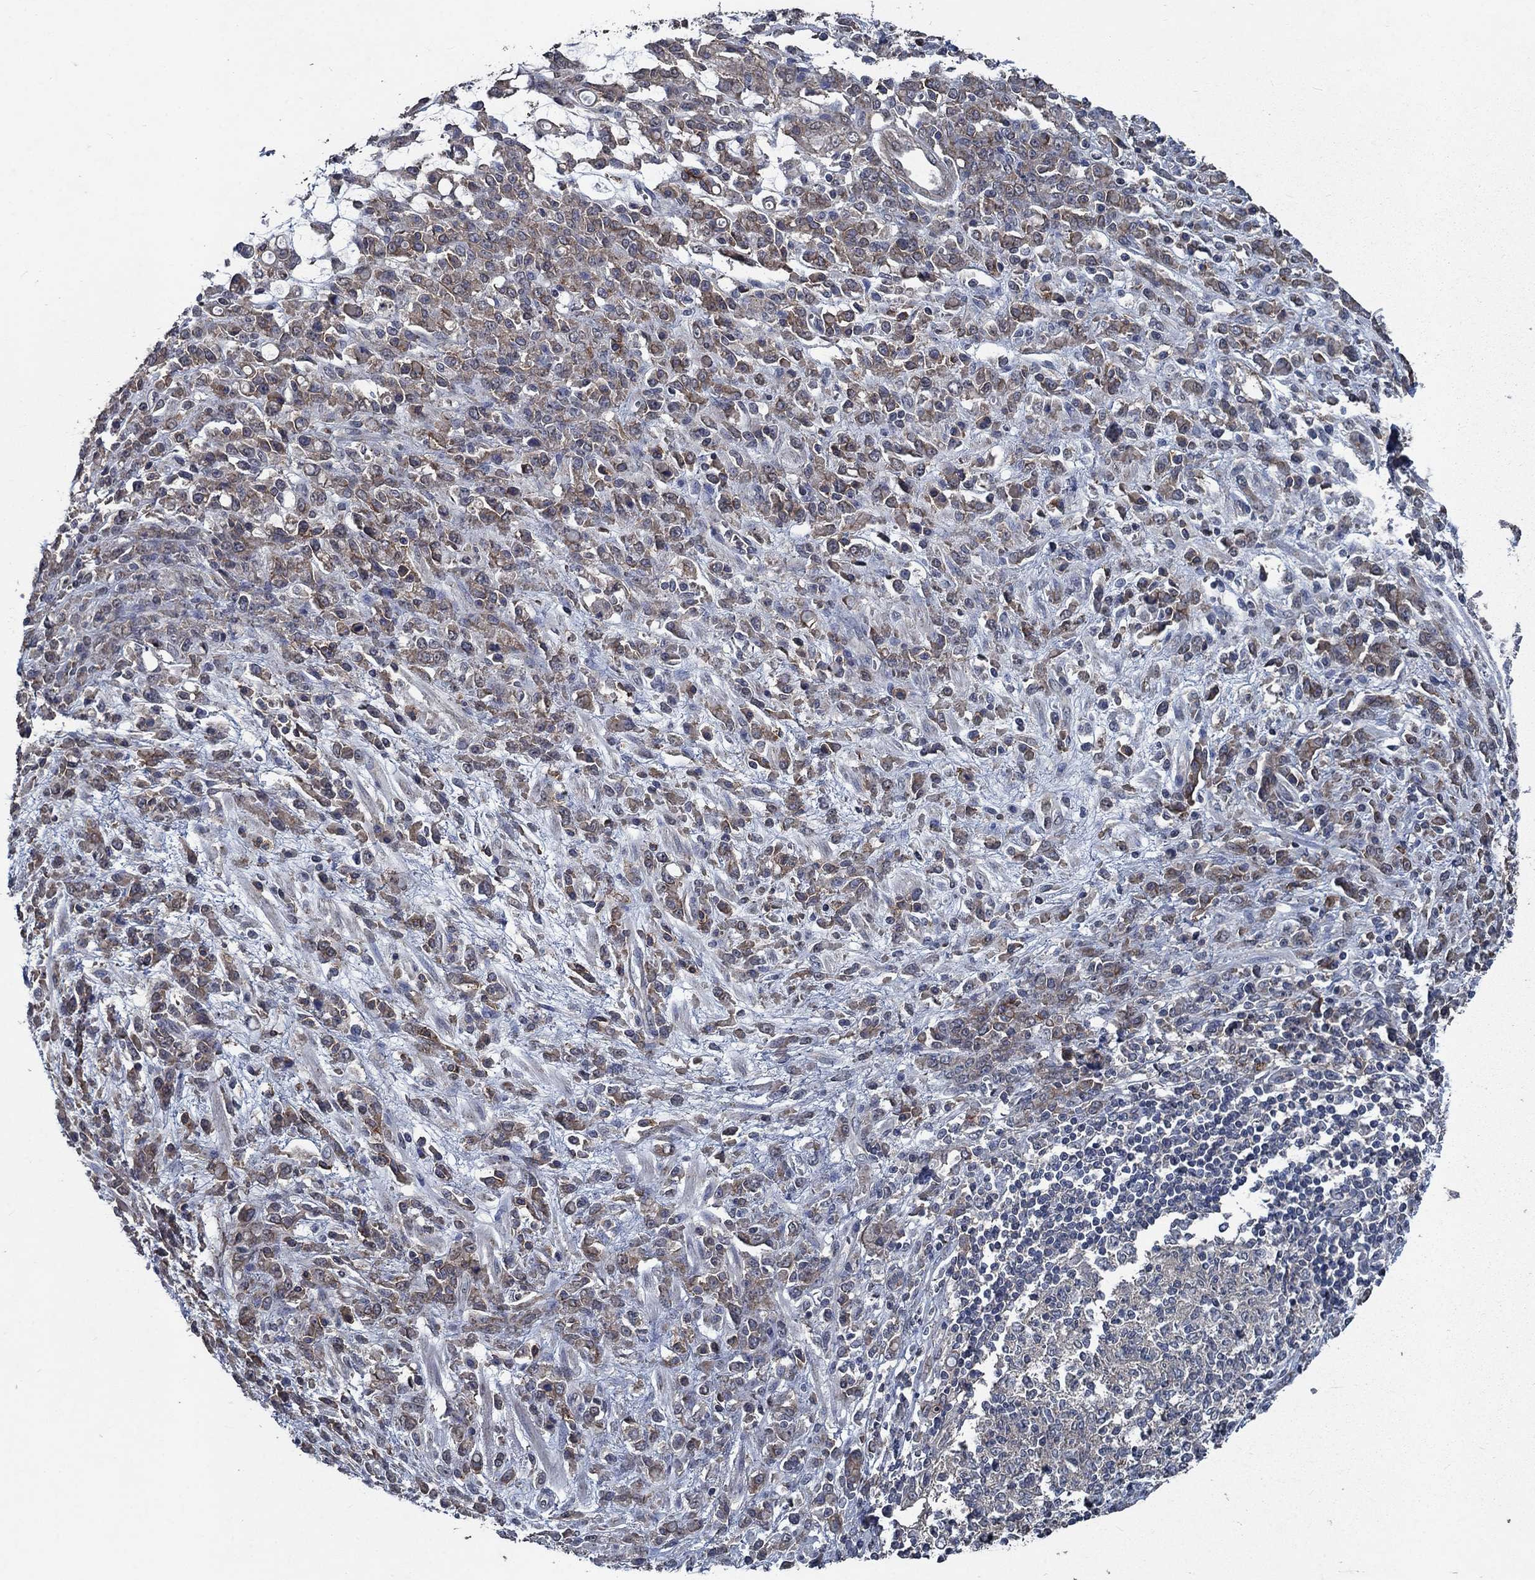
{"staining": {"intensity": "moderate", "quantity": "<25%", "location": "cytoplasmic/membranous"}, "tissue": "stomach cancer", "cell_type": "Tumor cells", "image_type": "cancer", "snomed": [{"axis": "morphology", "description": "Adenocarcinoma, NOS"}, {"axis": "topography", "description": "Stomach"}], "caption": "A histopathology image of human adenocarcinoma (stomach) stained for a protein demonstrates moderate cytoplasmic/membranous brown staining in tumor cells.", "gene": "SLC44A1", "patient": {"sex": "female", "age": 57}}